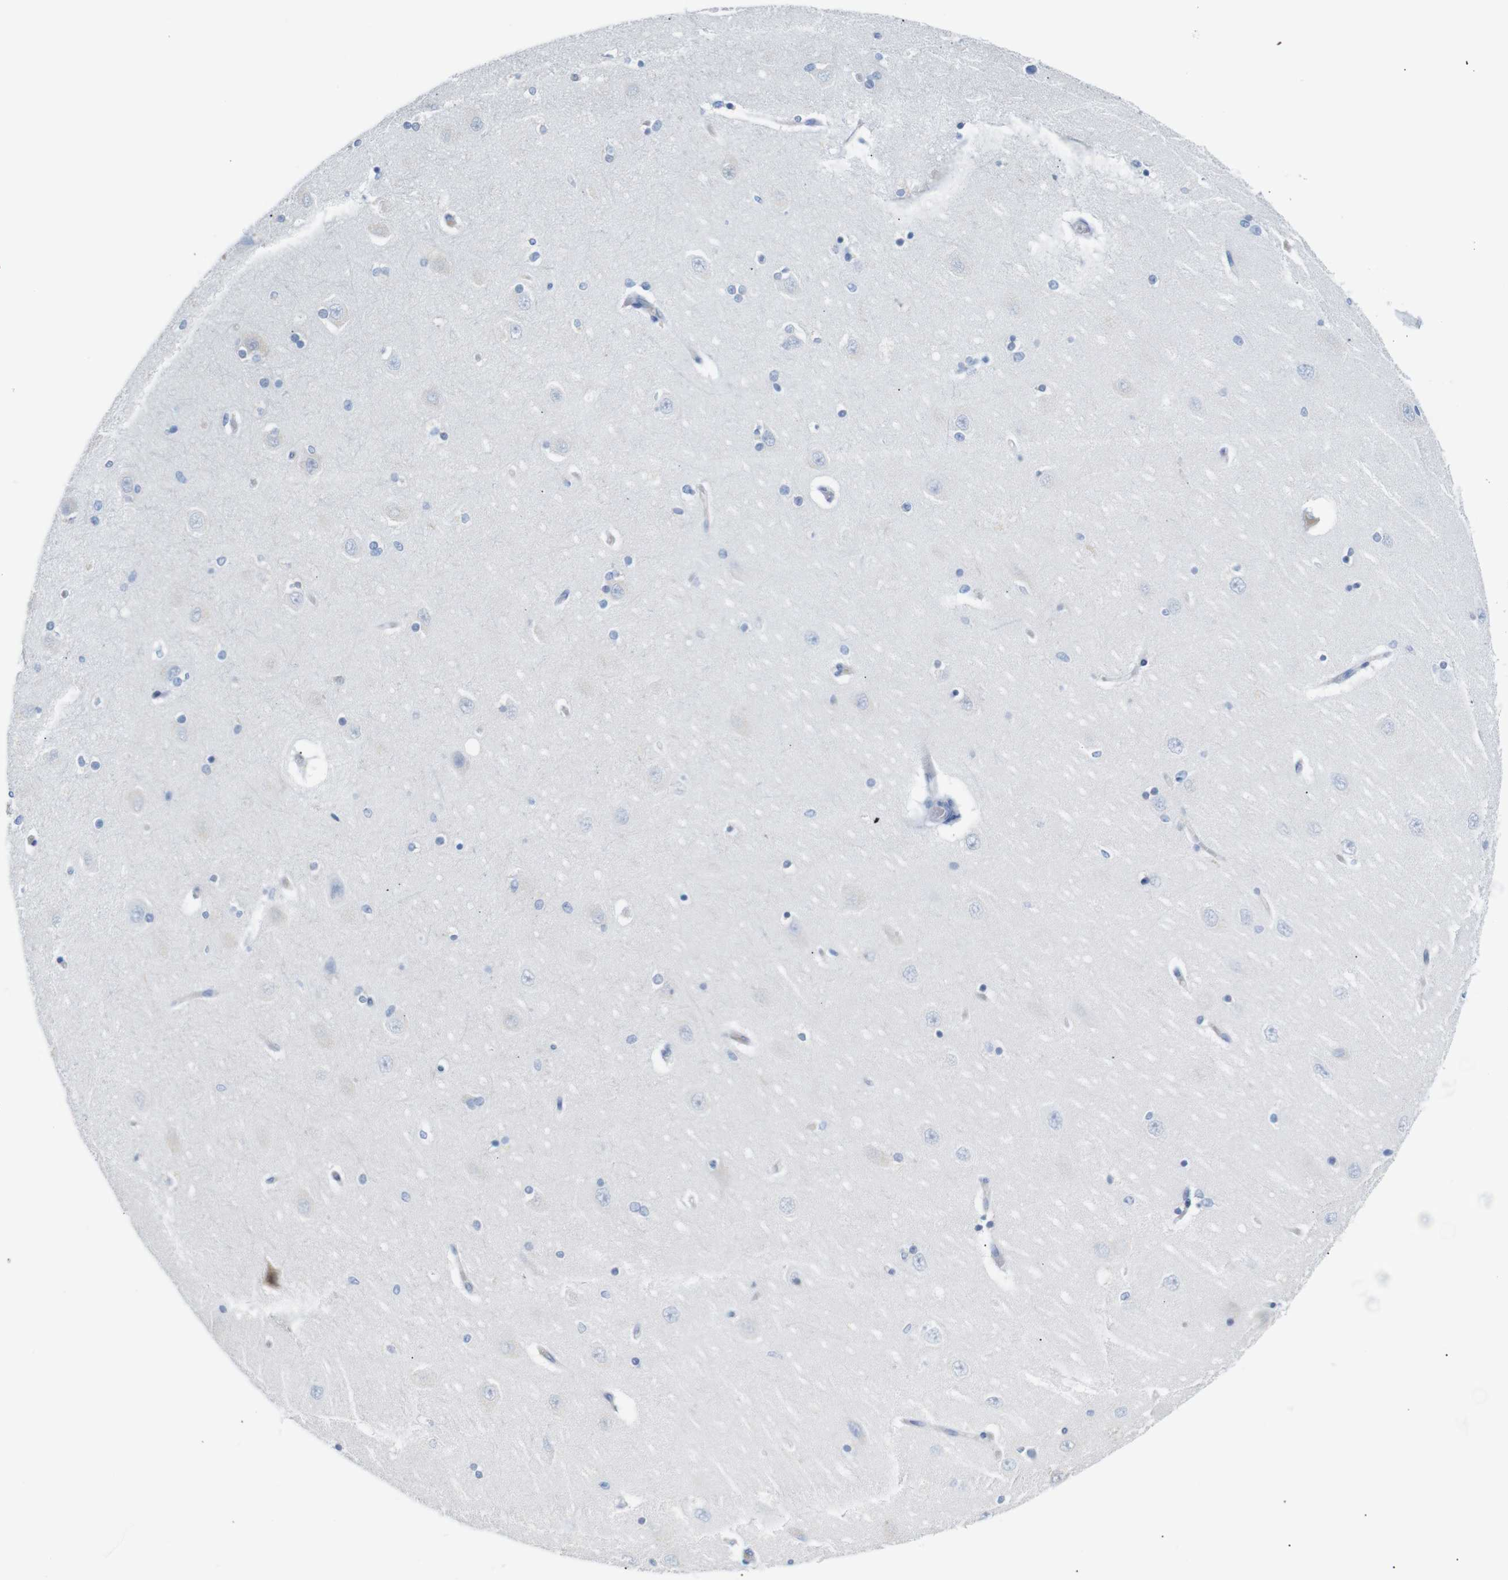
{"staining": {"intensity": "negative", "quantity": "none", "location": "none"}, "tissue": "hippocampus", "cell_type": "Glial cells", "image_type": "normal", "snomed": [{"axis": "morphology", "description": "Normal tissue, NOS"}, {"axis": "topography", "description": "Hippocampus"}], "caption": "IHC histopathology image of benign hippocampus: human hippocampus stained with DAB demonstrates no significant protein staining in glial cells.", "gene": "ERVMER34", "patient": {"sex": "female", "age": 54}}